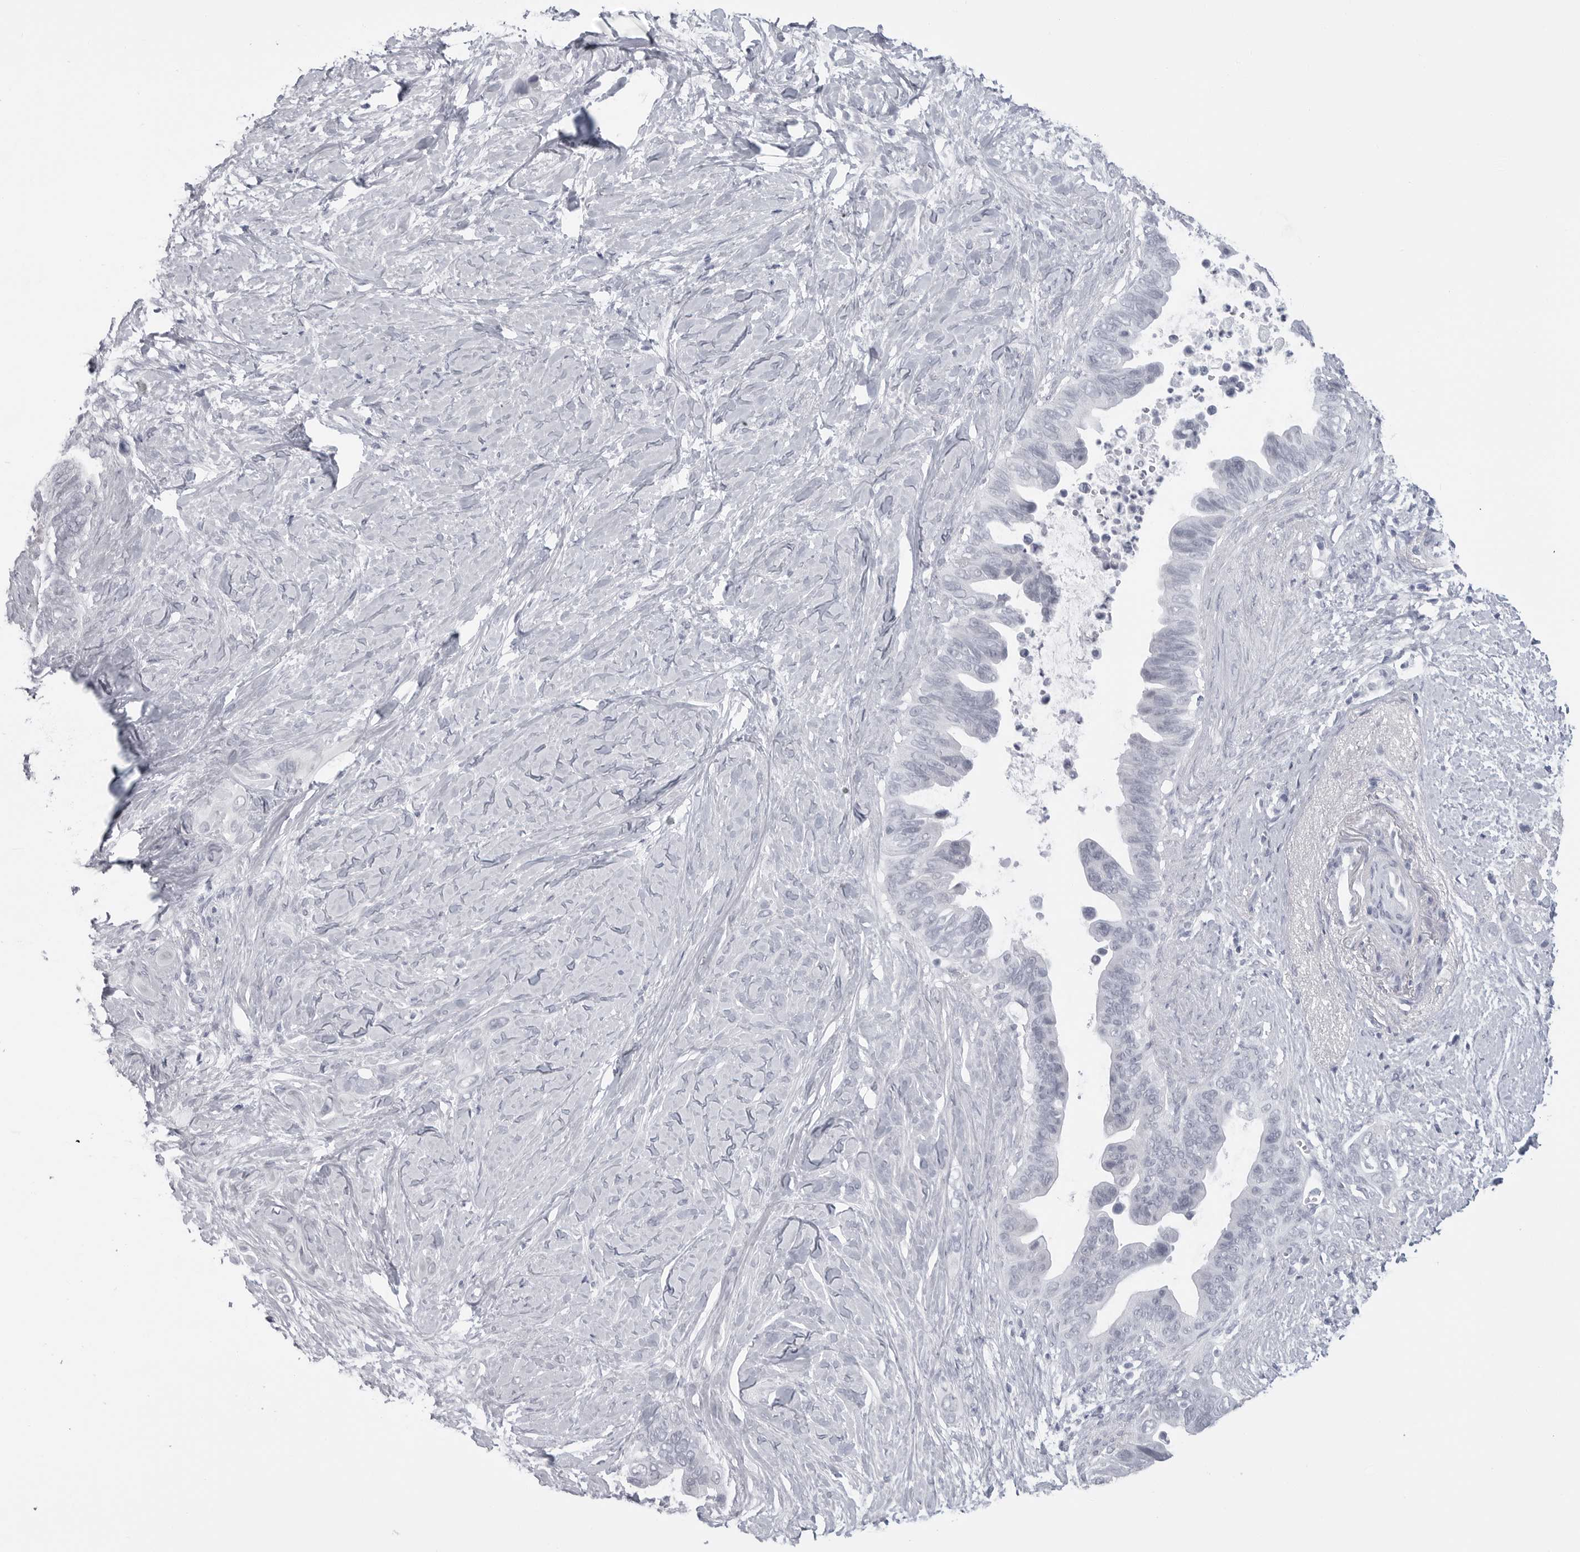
{"staining": {"intensity": "negative", "quantity": "none", "location": "none"}, "tissue": "pancreatic cancer", "cell_type": "Tumor cells", "image_type": "cancer", "snomed": [{"axis": "morphology", "description": "Adenocarcinoma, NOS"}, {"axis": "topography", "description": "Pancreas"}], "caption": "The immunohistochemistry (IHC) photomicrograph has no significant expression in tumor cells of pancreatic adenocarcinoma tissue.", "gene": "PGA3", "patient": {"sex": "female", "age": 72}}